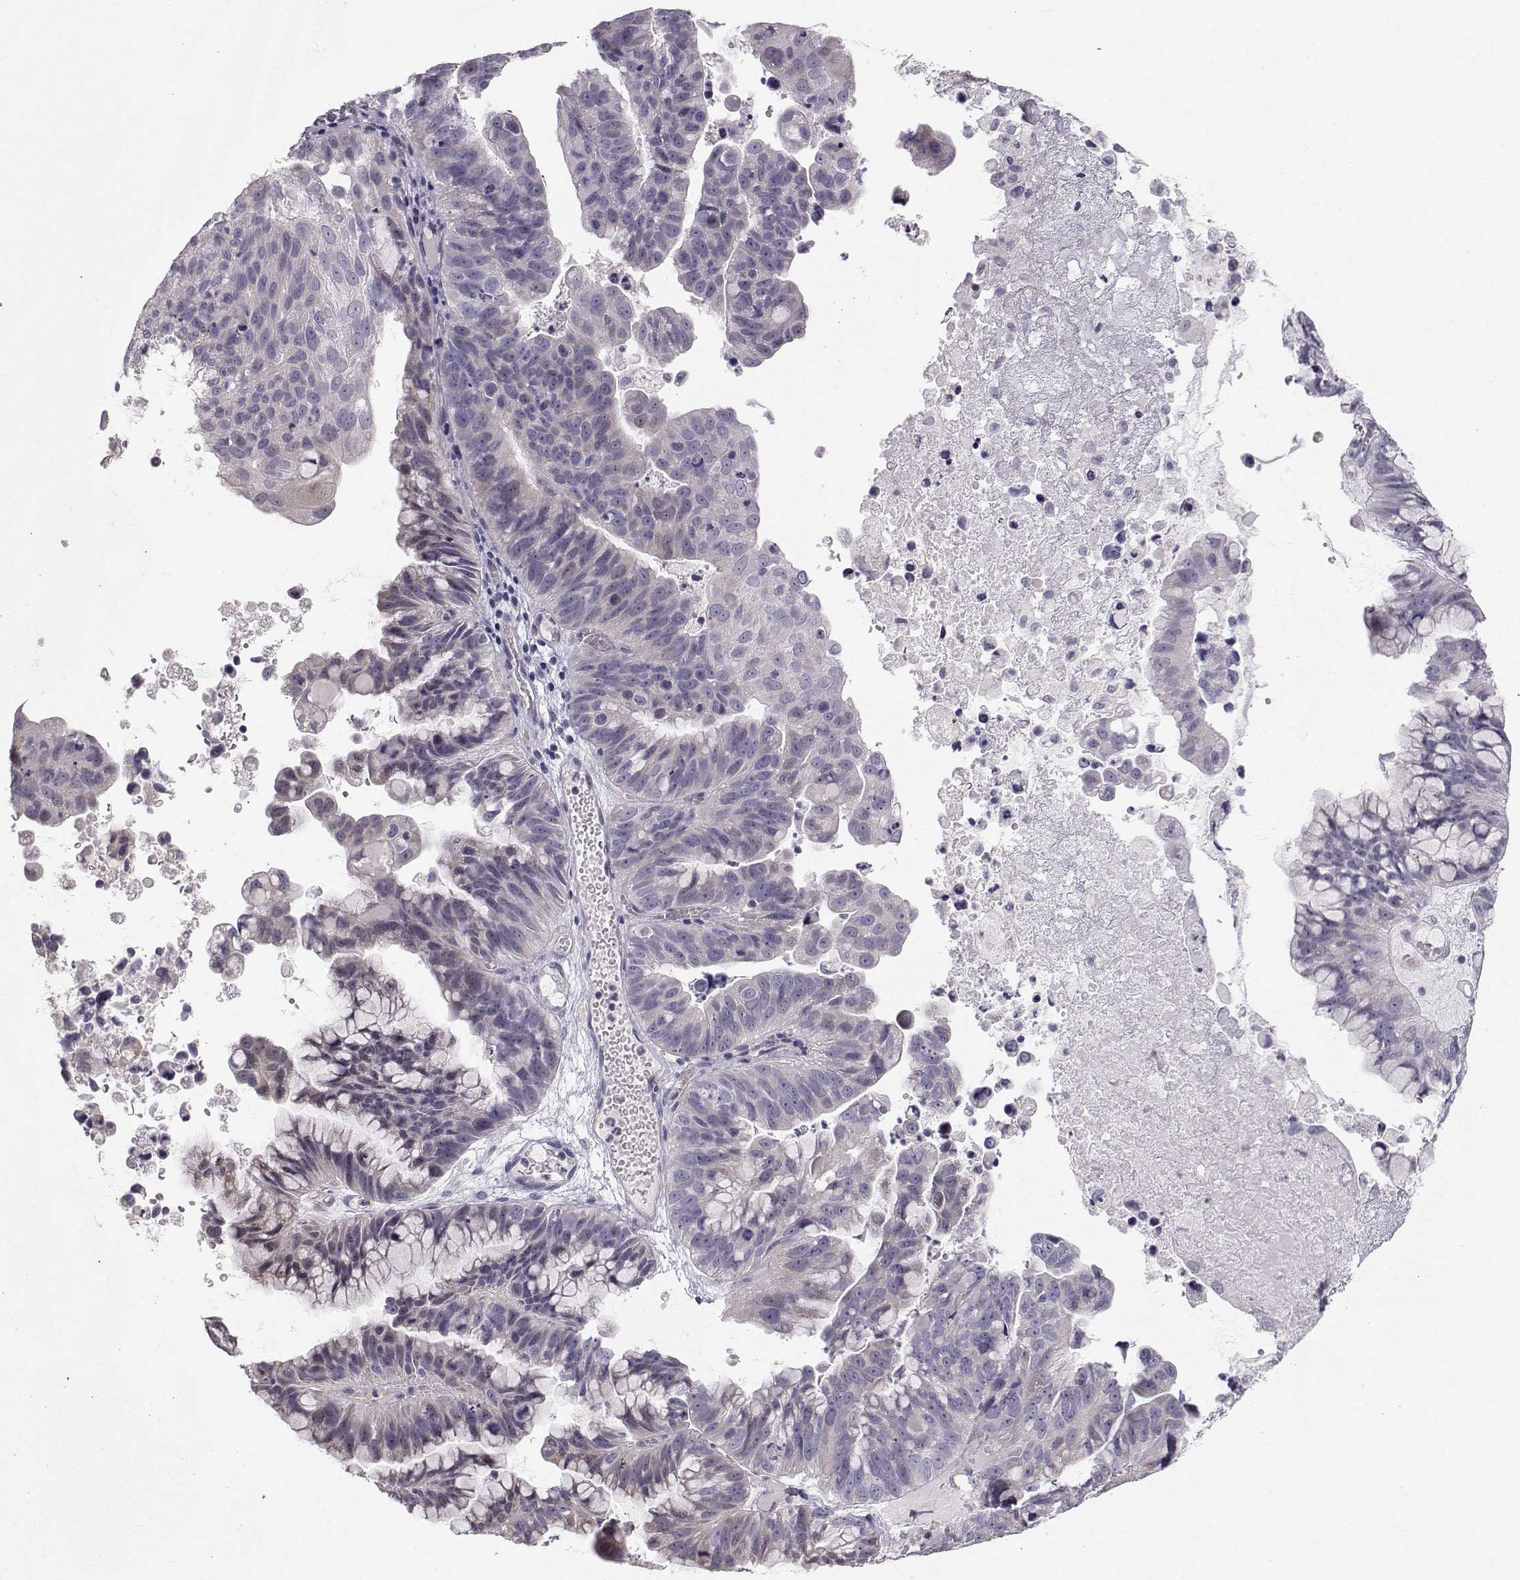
{"staining": {"intensity": "moderate", "quantity": "<25%", "location": "cytoplasmic/membranous"}, "tissue": "ovarian cancer", "cell_type": "Tumor cells", "image_type": "cancer", "snomed": [{"axis": "morphology", "description": "Cystadenocarcinoma, mucinous, NOS"}, {"axis": "topography", "description": "Ovary"}], "caption": "Immunohistochemical staining of mucinous cystadenocarcinoma (ovarian) exhibits low levels of moderate cytoplasmic/membranous expression in about <25% of tumor cells.", "gene": "ZNF185", "patient": {"sex": "female", "age": 76}}